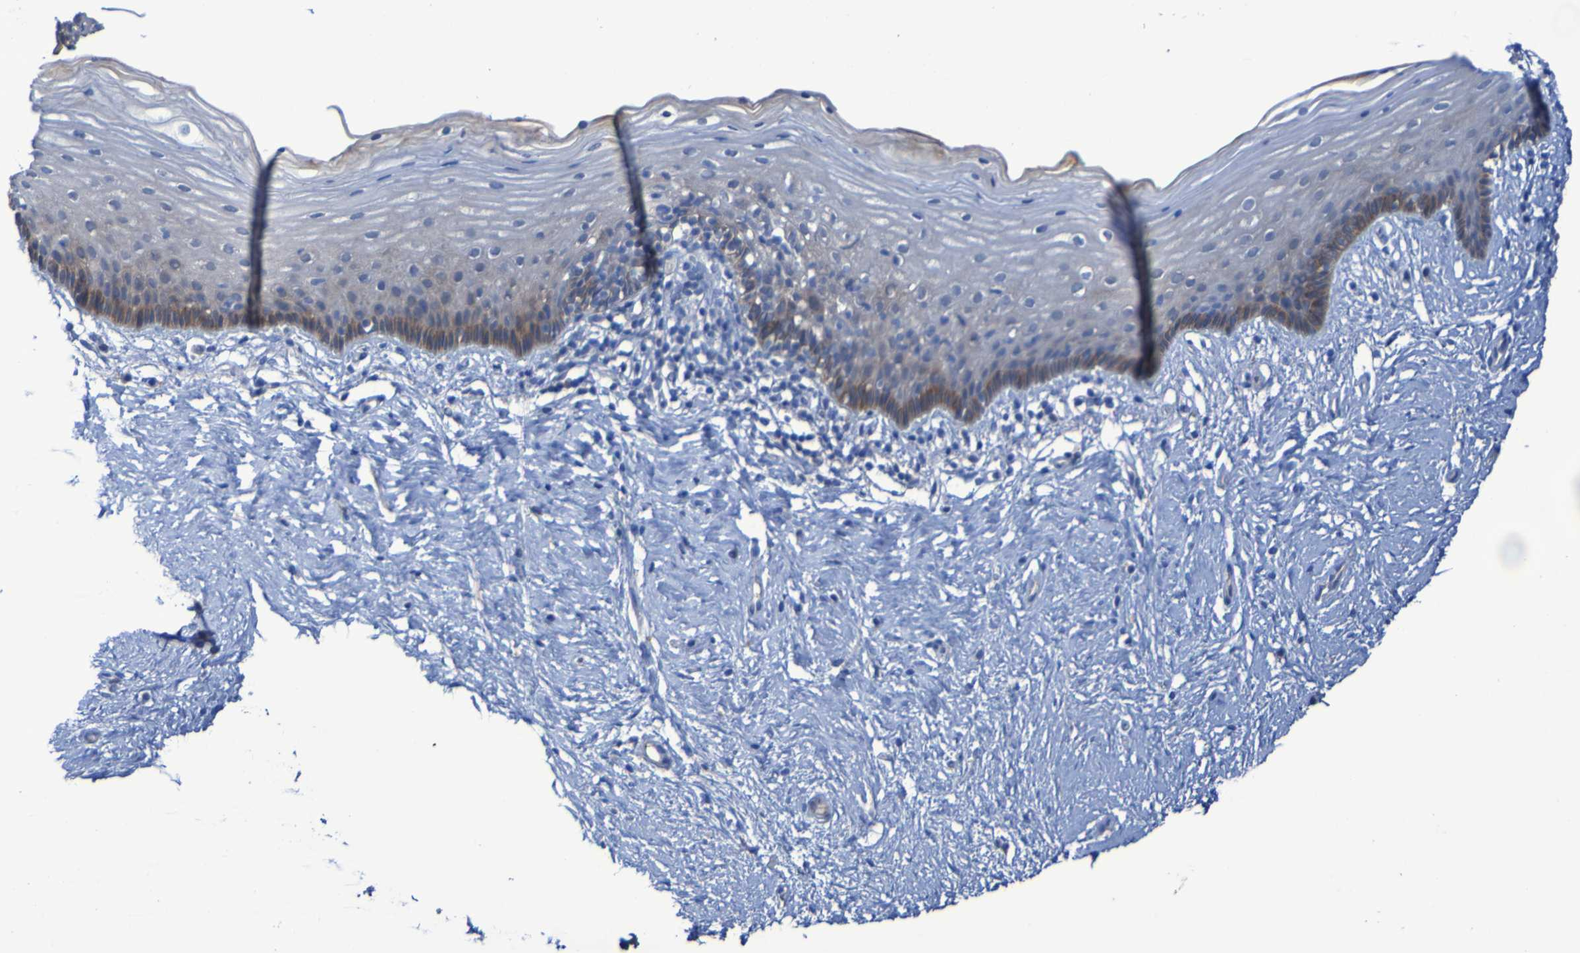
{"staining": {"intensity": "moderate", "quantity": "25%-75%", "location": "cytoplasmic/membranous"}, "tissue": "vagina", "cell_type": "Squamous epithelial cells", "image_type": "normal", "snomed": [{"axis": "morphology", "description": "Normal tissue, NOS"}, {"axis": "topography", "description": "Vagina"}], "caption": "Immunohistochemistry (DAB) staining of normal human vagina displays moderate cytoplasmic/membranous protein expression in about 25%-75% of squamous epithelial cells.", "gene": "ARHGEF16", "patient": {"sex": "female", "age": 44}}